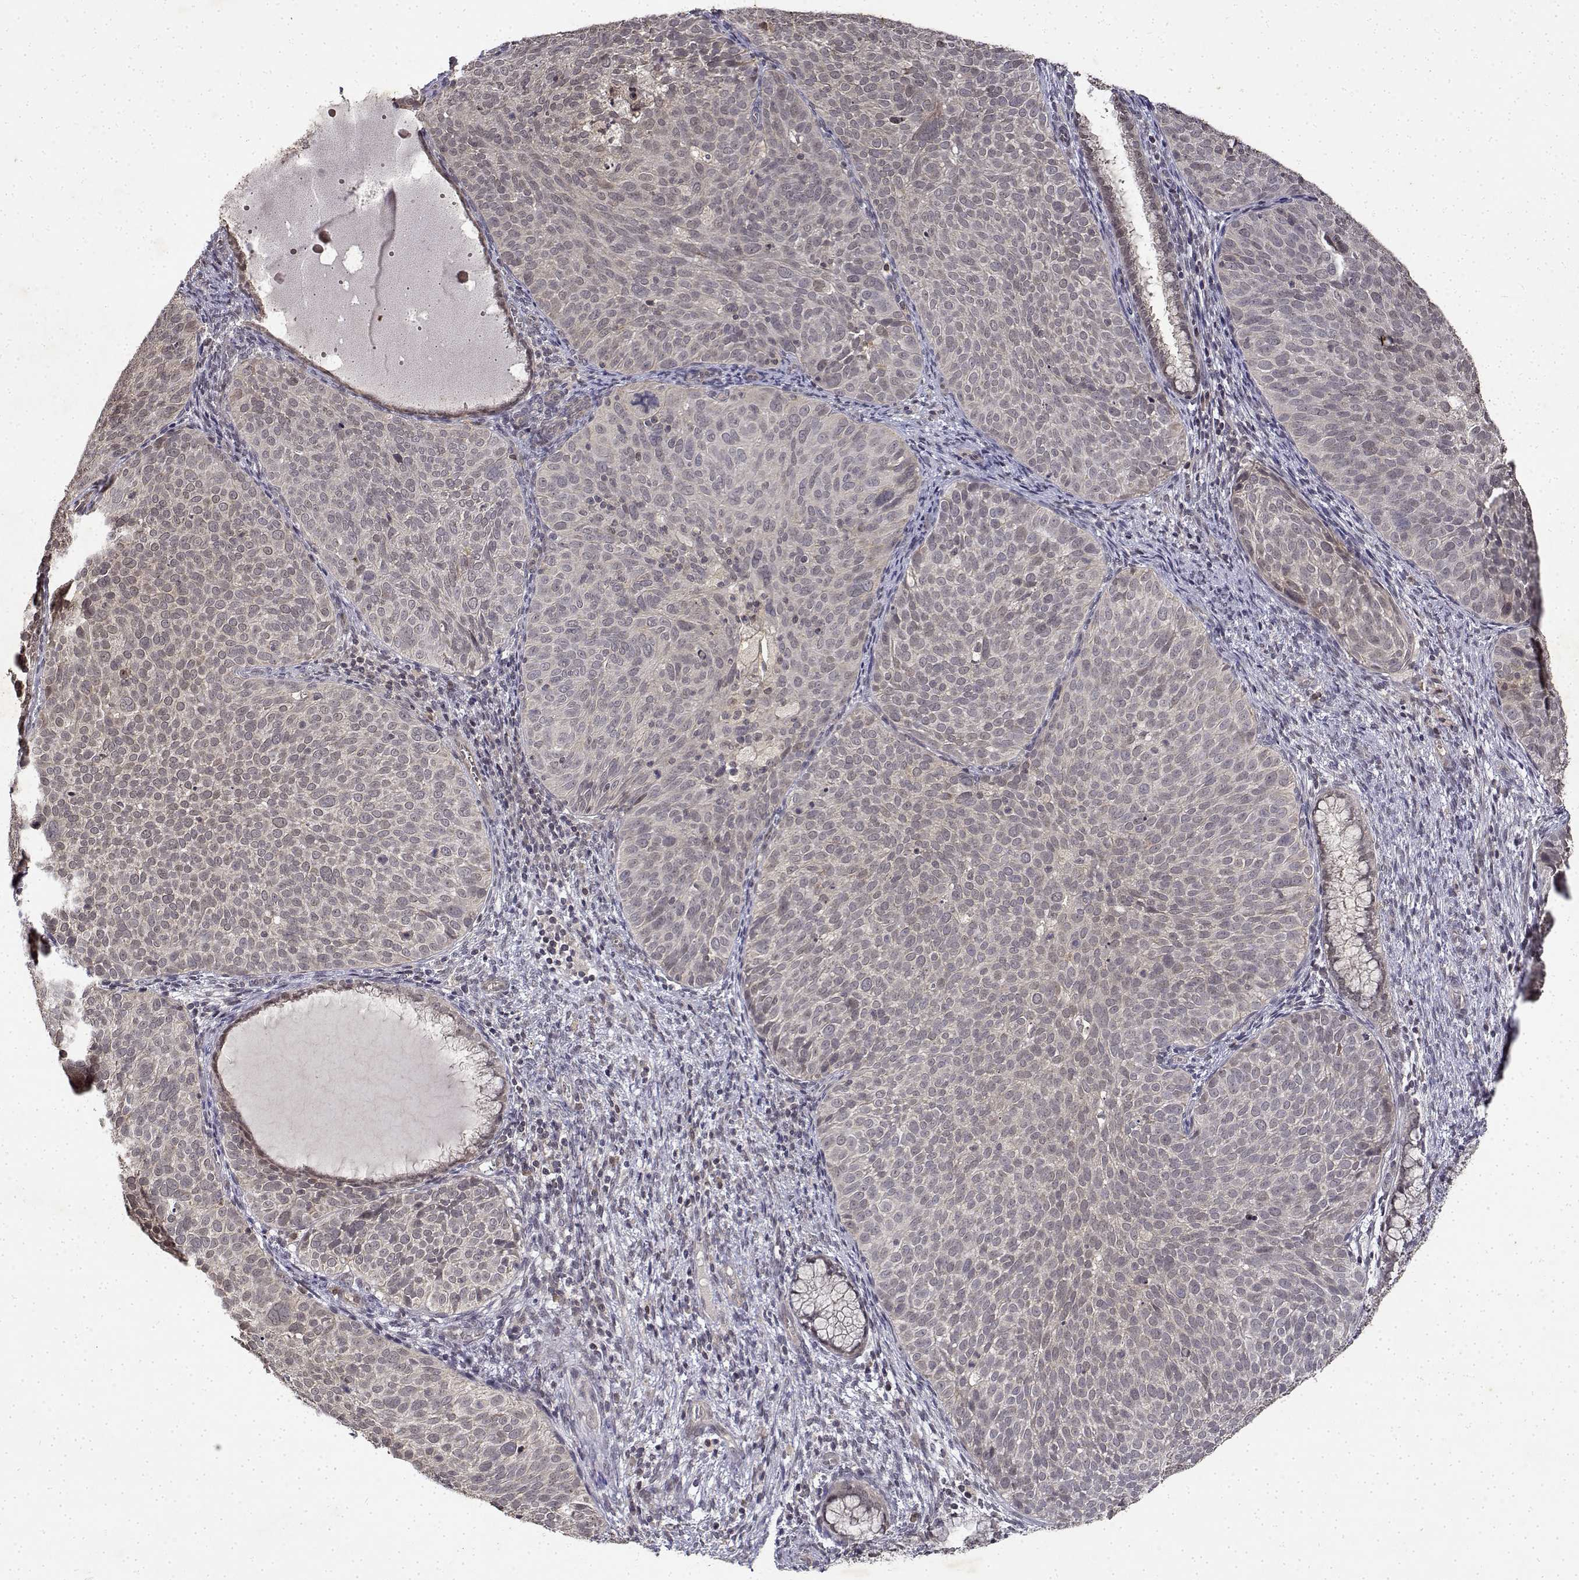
{"staining": {"intensity": "negative", "quantity": "none", "location": "none"}, "tissue": "cervical cancer", "cell_type": "Tumor cells", "image_type": "cancer", "snomed": [{"axis": "morphology", "description": "Squamous cell carcinoma, NOS"}, {"axis": "topography", "description": "Cervix"}], "caption": "The IHC micrograph has no significant positivity in tumor cells of cervical squamous cell carcinoma tissue.", "gene": "BDNF", "patient": {"sex": "female", "age": 39}}